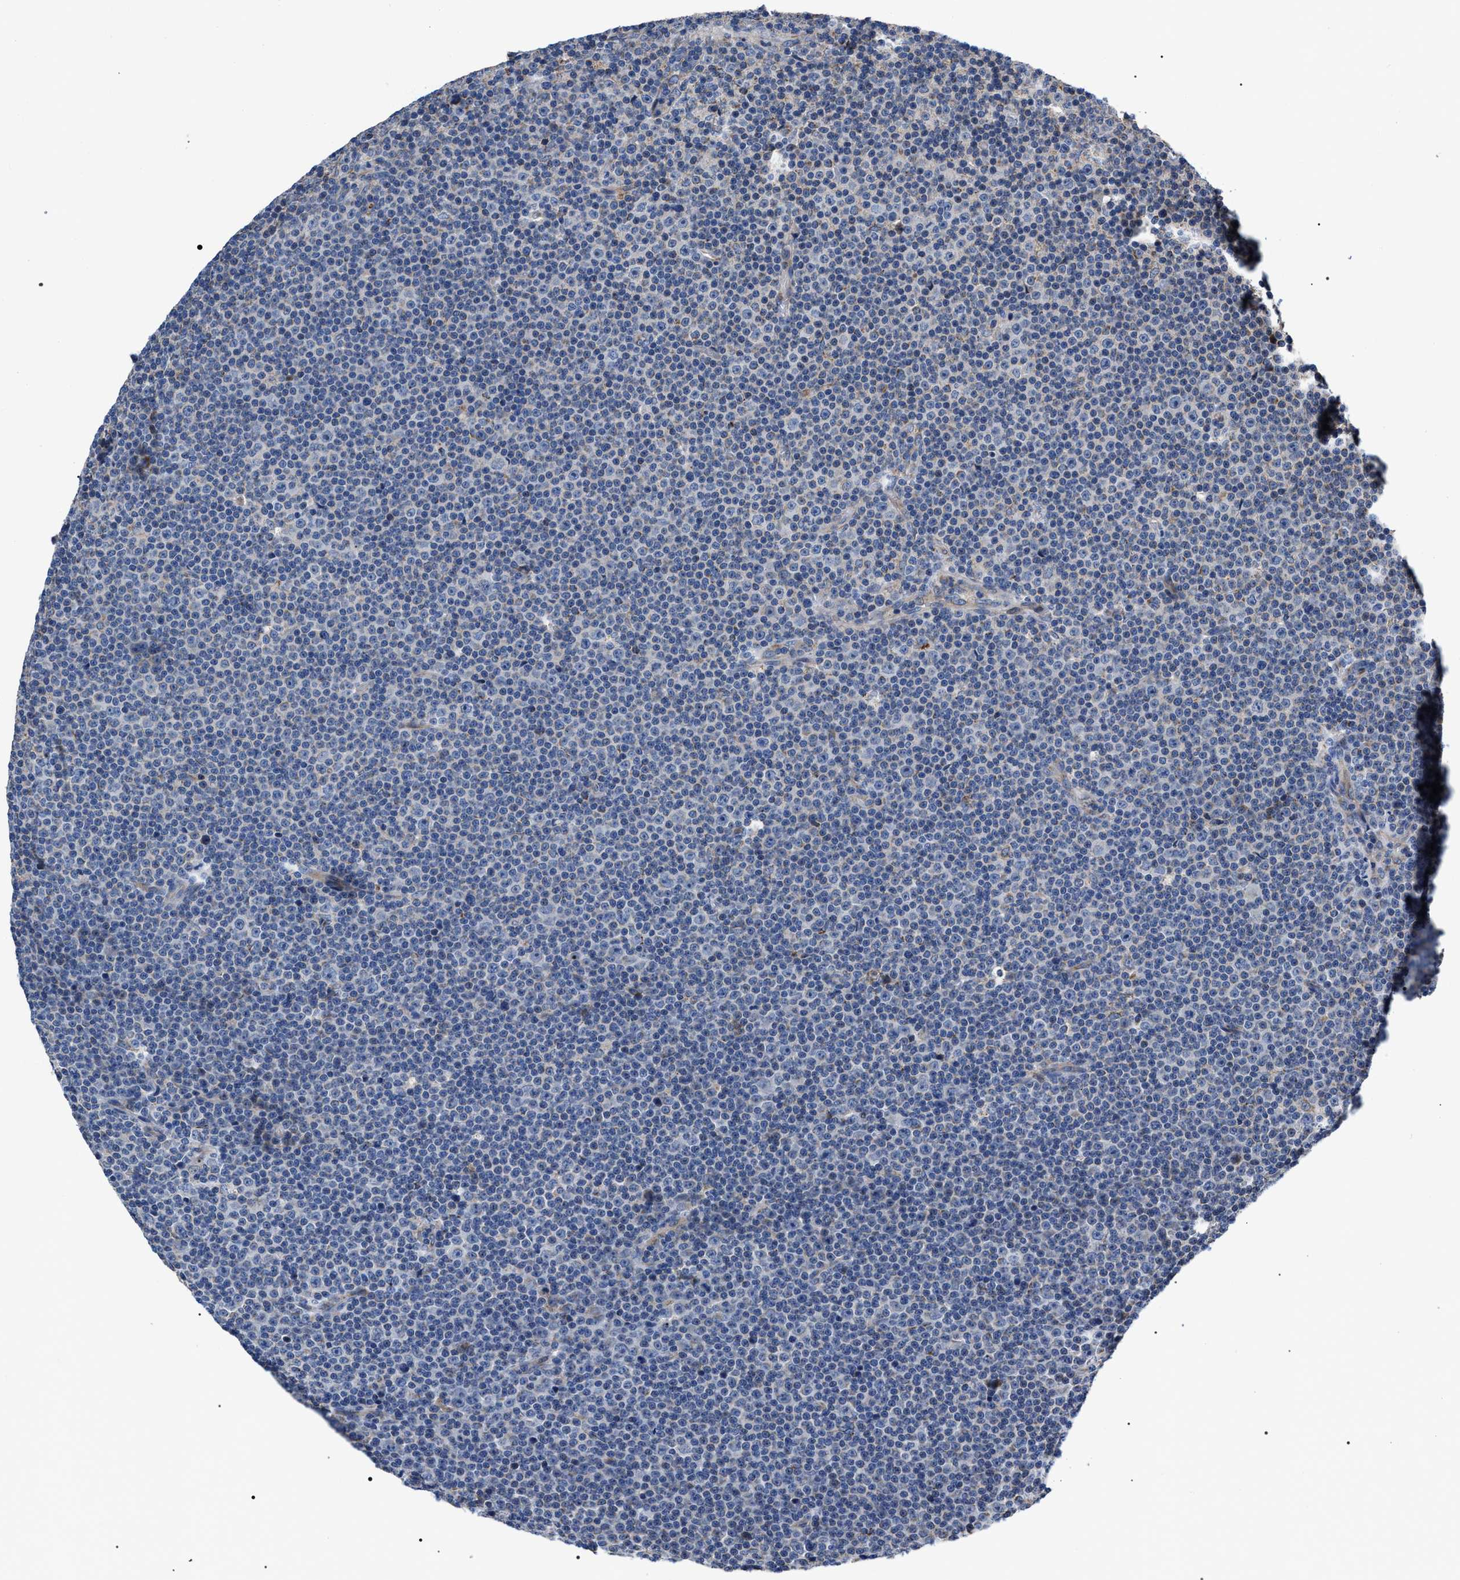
{"staining": {"intensity": "negative", "quantity": "none", "location": "none"}, "tissue": "lymphoma", "cell_type": "Tumor cells", "image_type": "cancer", "snomed": [{"axis": "morphology", "description": "Malignant lymphoma, non-Hodgkin's type, Low grade"}, {"axis": "topography", "description": "Lymph node"}], "caption": "Immunohistochemical staining of human lymphoma shows no significant positivity in tumor cells.", "gene": "MACC1", "patient": {"sex": "female", "age": 67}}